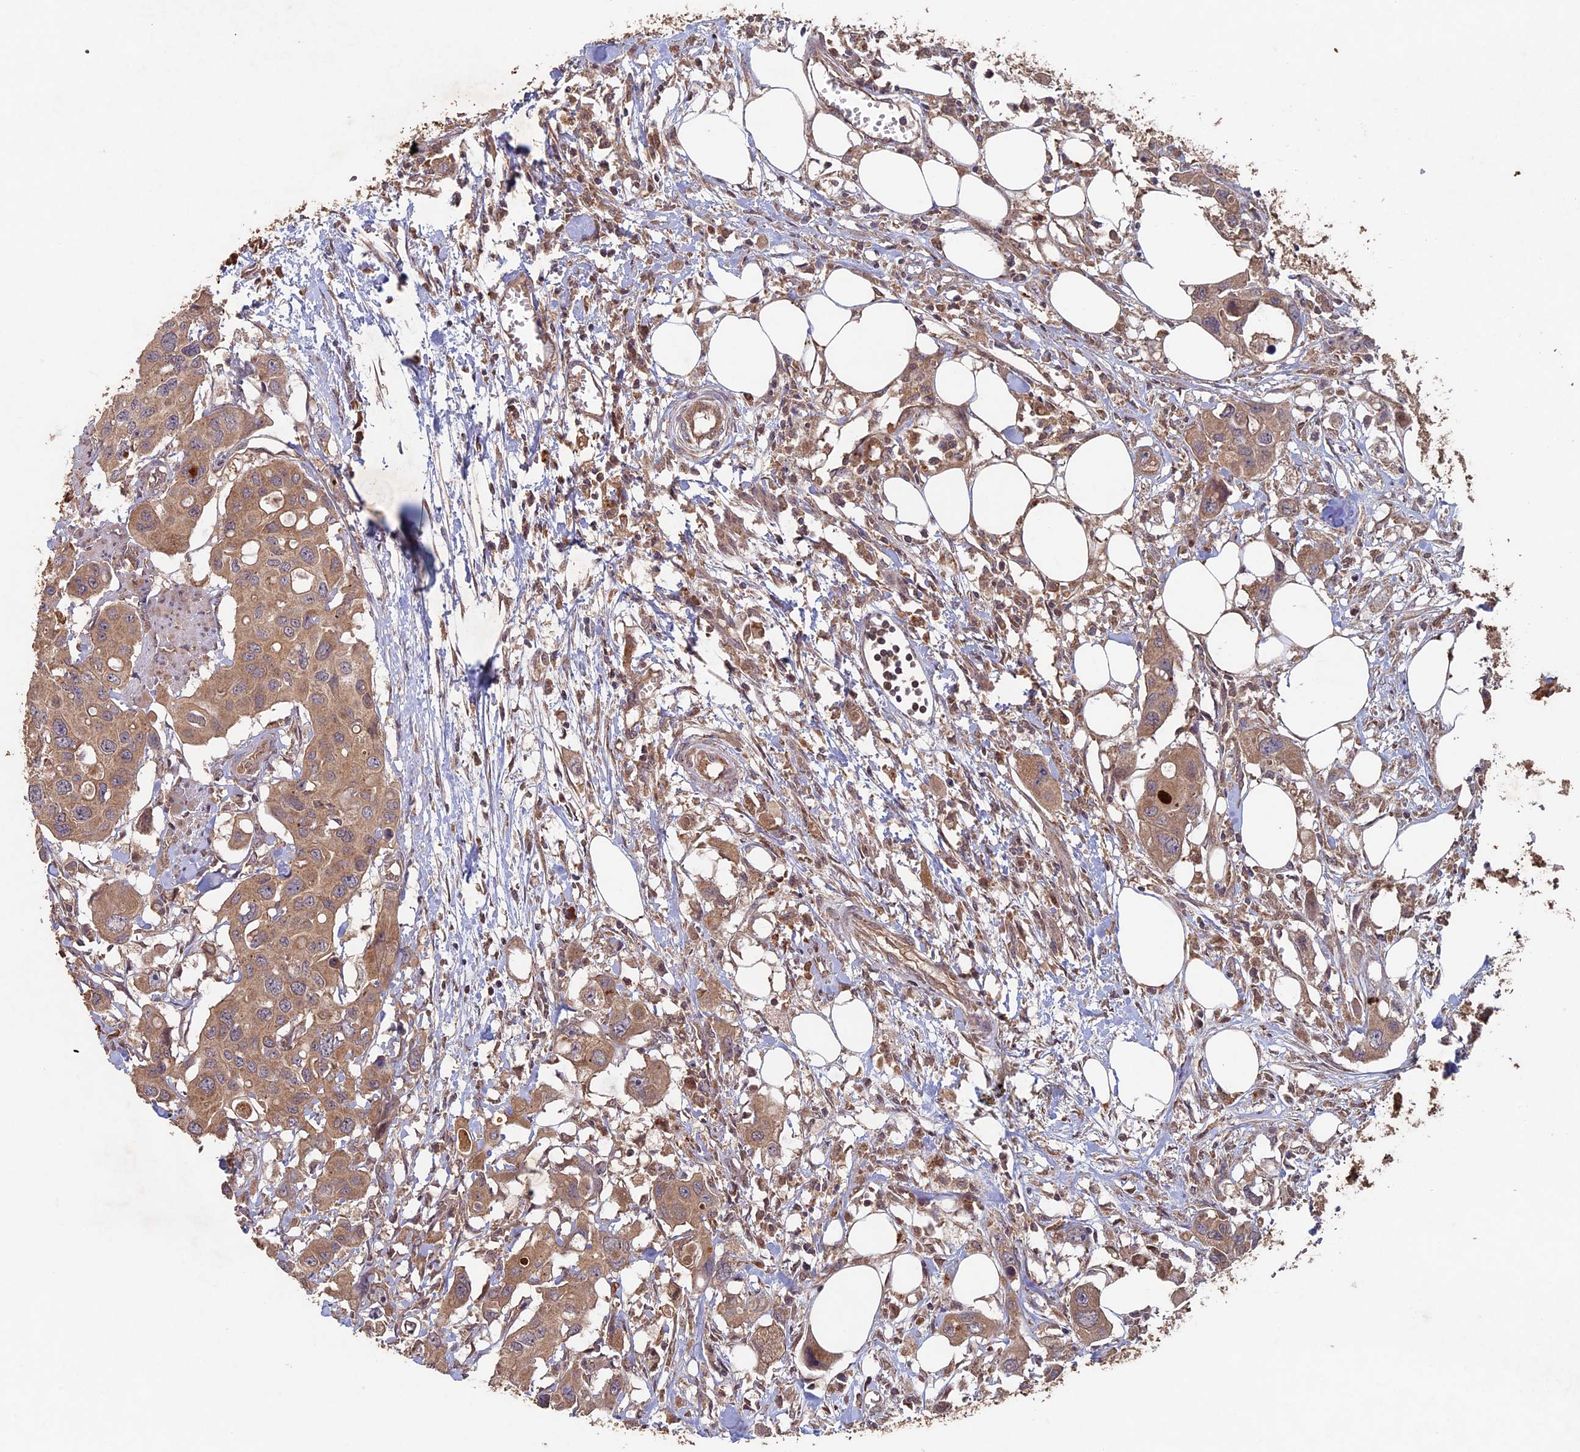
{"staining": {"intensity": "moderate", "quantity": ">75%", "location": "cytoplasmic/membranous"}, "tissue": "colorectal cancer", "cell_type": "Tumor cells", "image_type": "cancer", "snomed": [{"axis": "morphology", "description": "Adenocarcinoma, NOS"}, {"axis": "topography", "description": "Colon"}], "caption": "Colorectal cancer was stained to show a protein in brown. There is medium levels of moderate cytoplasmic/membranous expression in approximately >75% of tumor cells.", "gene": "RCCD1", "patient": {"sex": "male", "age": 77}}